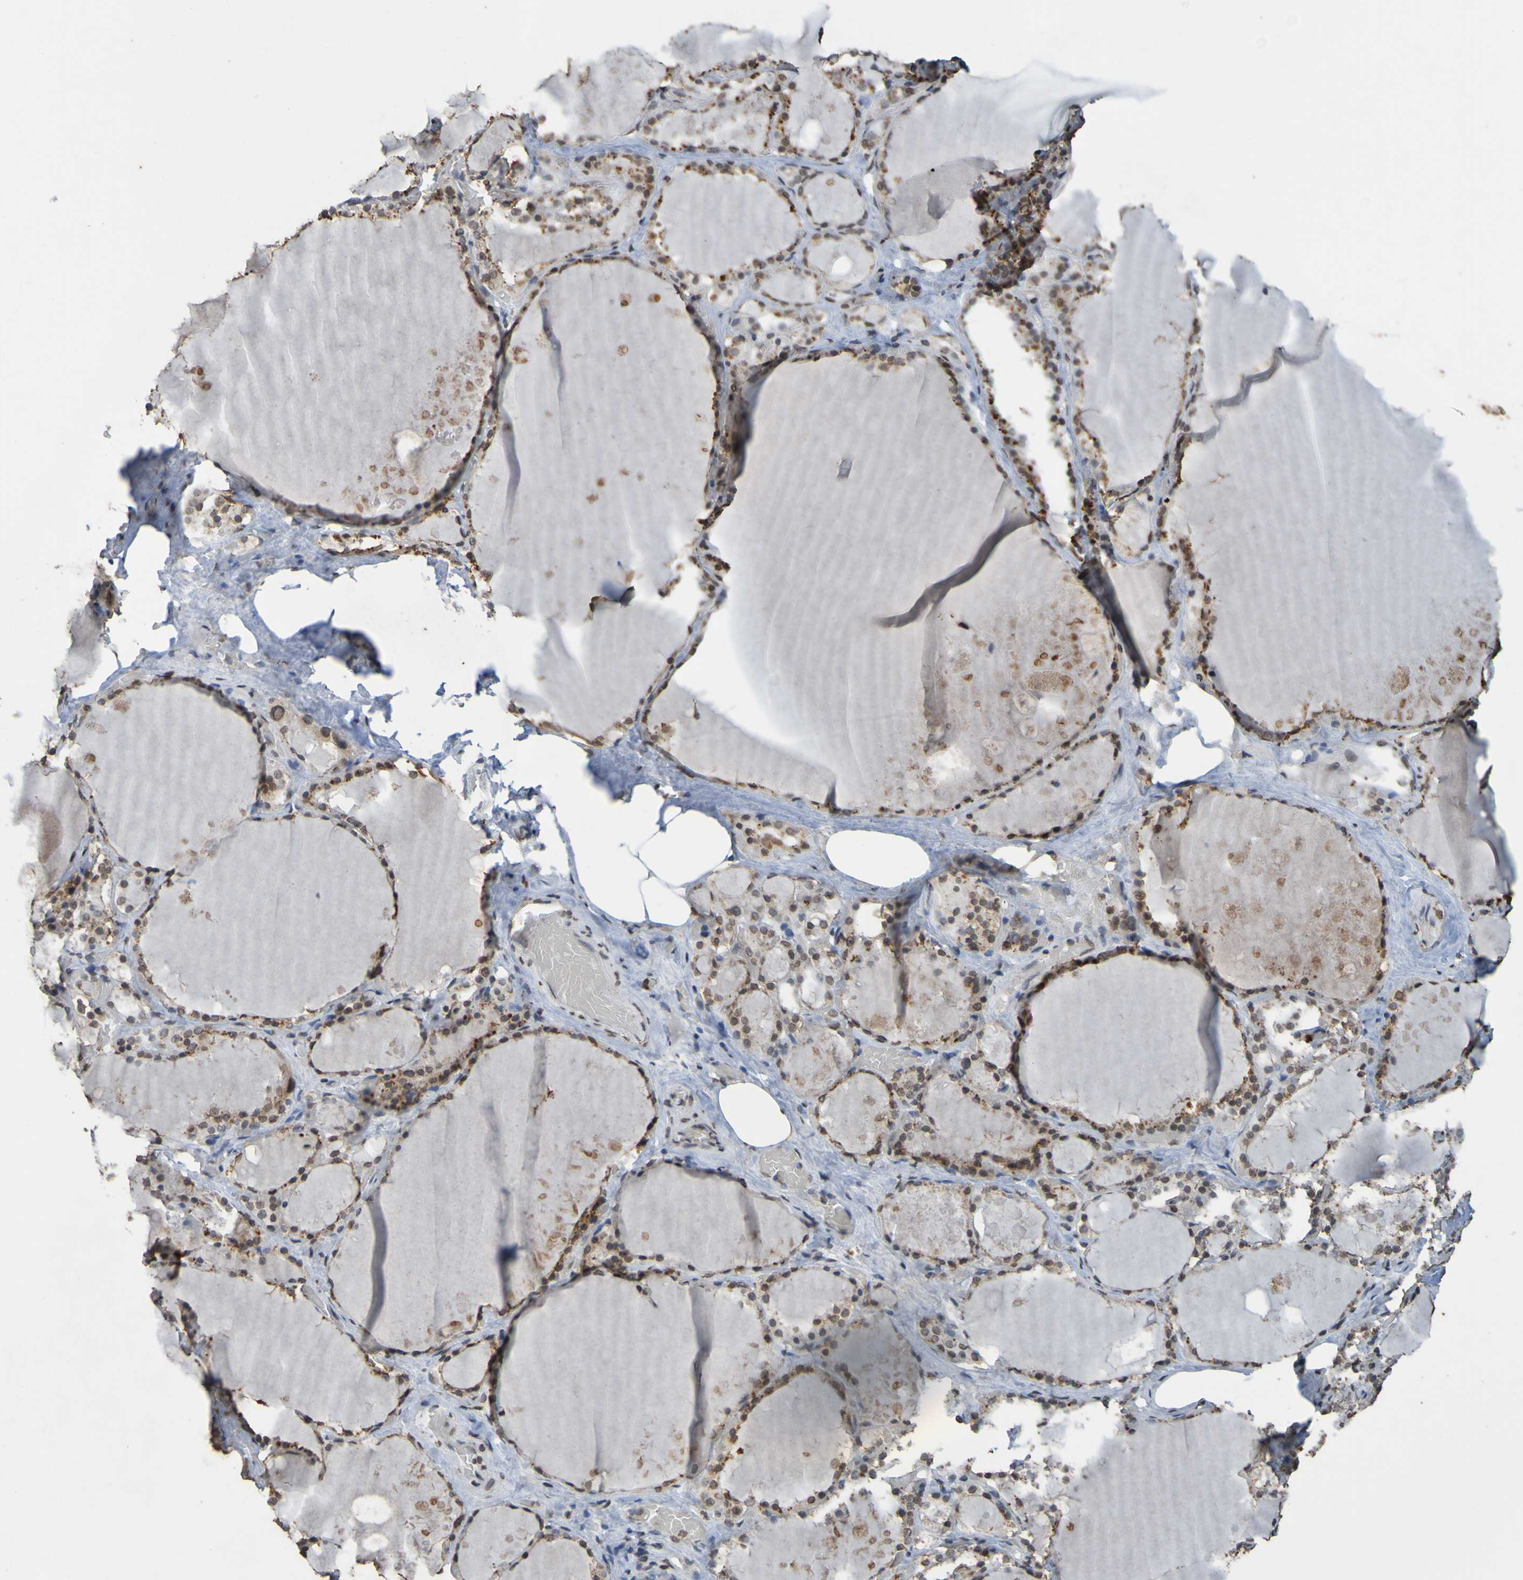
{"staining": {"intensity": "moderate", "quantity": ">75%", "location": "cytoplasmic/membranous,nuclear"}, "tissue": "thyroid gland", "cell_type": "Glandular cells", "image_type": "normal", "snomed": [{"axis": "morphology", "description": "Normal tissue, NOS"}, {"axis": "topography", "description": "Thyroid gland"}], "caption": "Thyroid gland stained with IHC displays moderate cytoplasmic/membranous,nuclear positivity in about >75% of glandular cells.", "gene": "ALKBH2", "patient": {"sex": "male", "age": 61}}